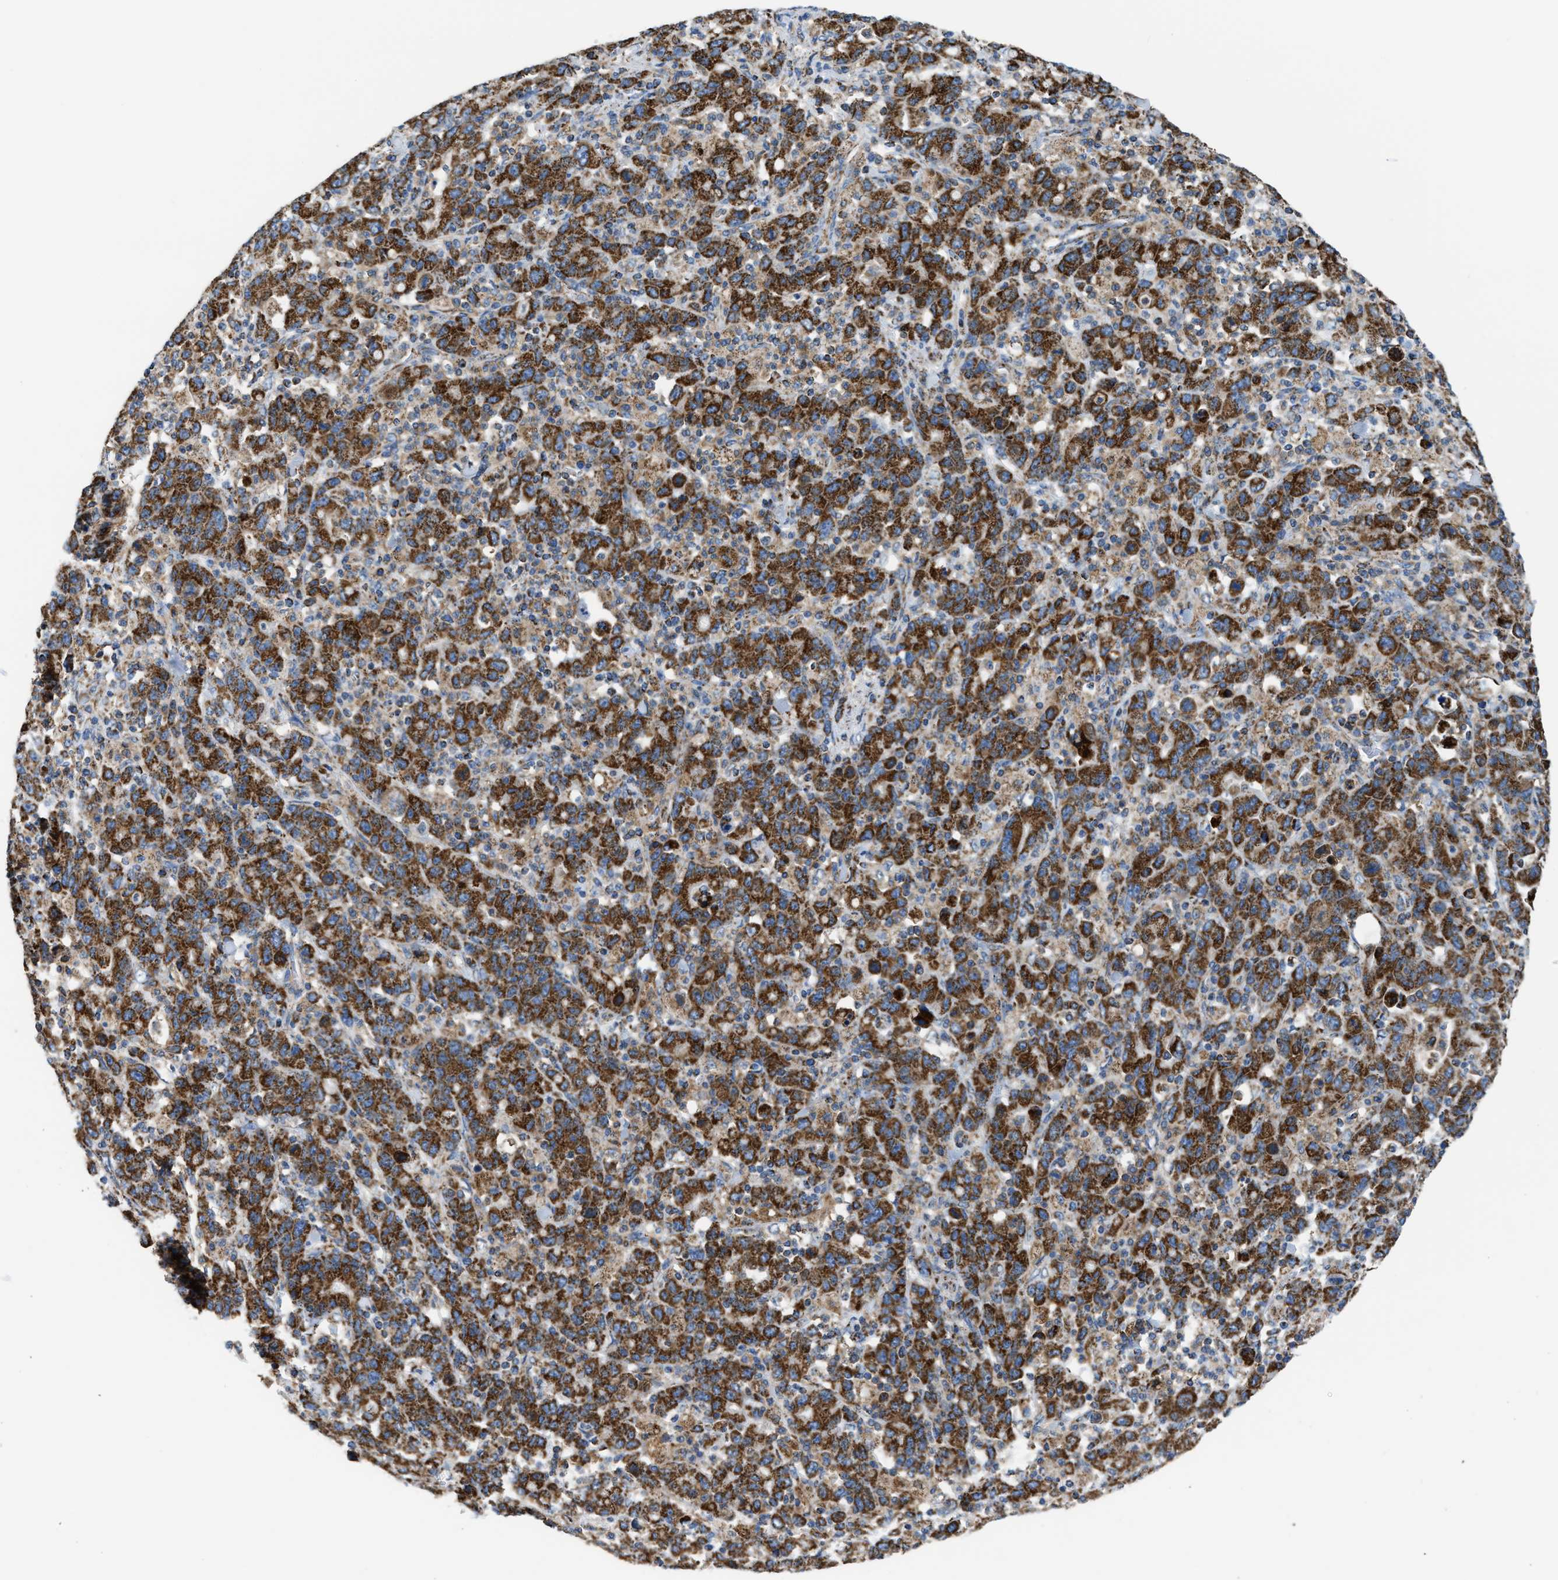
{"staining": {"intensity": "strong", "quantity": ">75%", "location": "cytoplasmic/membranous"}, "tissue": "stomach cancer", "cell_type": "Tumor cells", "image_type": "cancer", "snomed": [{"axis": "morphology", "description": "Adenocarcinoma, NOS"}, {"axis": "topography", "description": "Stomach, upper"}], "caption": "DAB (3,3'-diaminobenzidine) immunohistochemical staining of human stomach cancer (adenocarcinoma) displays strong cytoplasmic/membranous protein positivity in about >75% of tumor cells.", "gene": "ECHS1", "patient": {"sex": "male", "age": 69}}